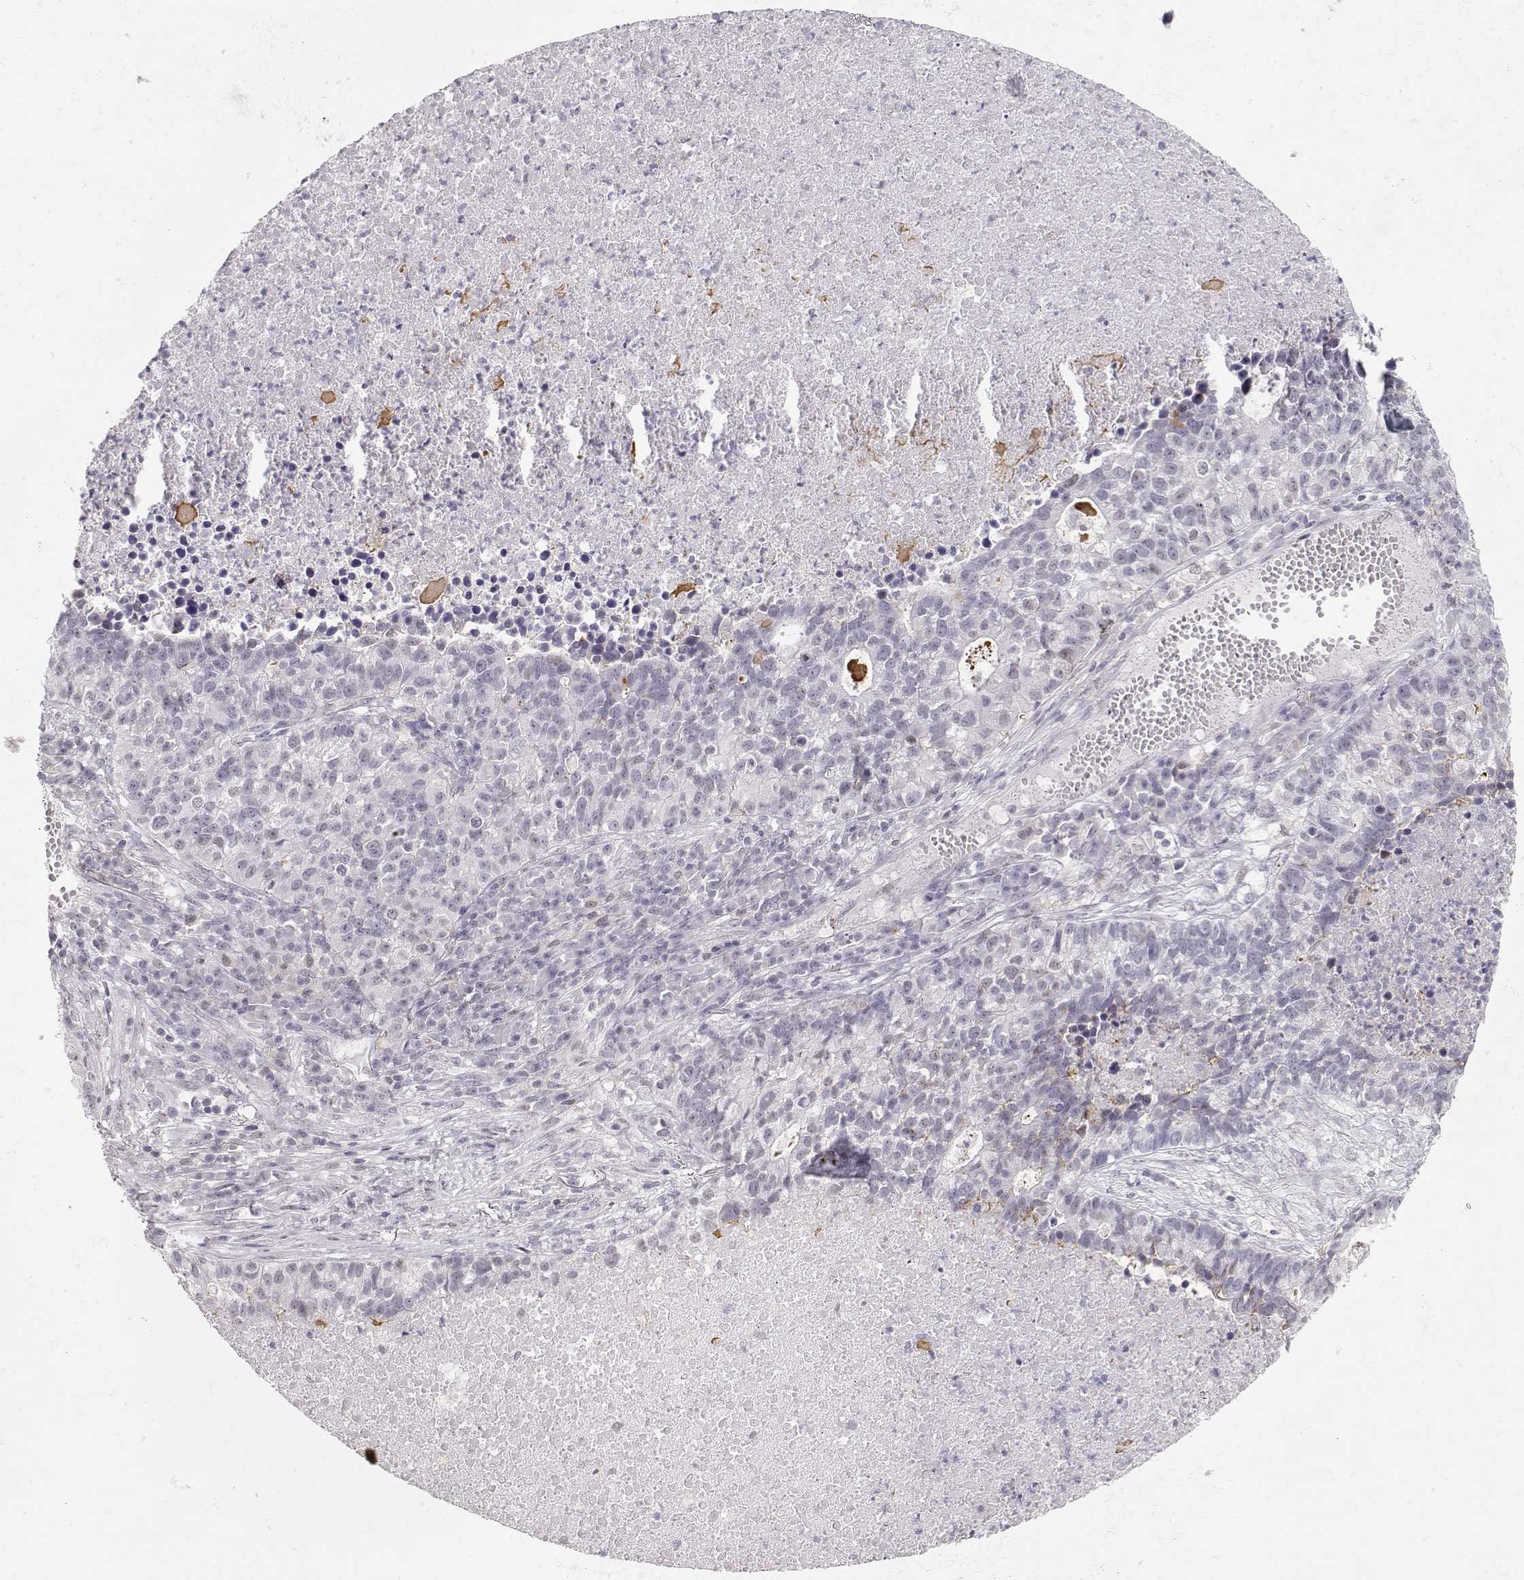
{"staining": {"intensity": "negative", "quantity": "none", "location": "none"}, "tissue": "lung cancer", "cell_type": "Tumor cells", "image_type": "cancer", "snomed": [{"axis": "morphology", "description": "Adenocarcinoma, NOS"}, {"axis": "topography", "description": "Lung"}], "caption": "IHC of human lung adenocarcinoma shows no staining in tumor cells.", "gene": "TEPP", "patient": {"sex": "male", "age": 57}}